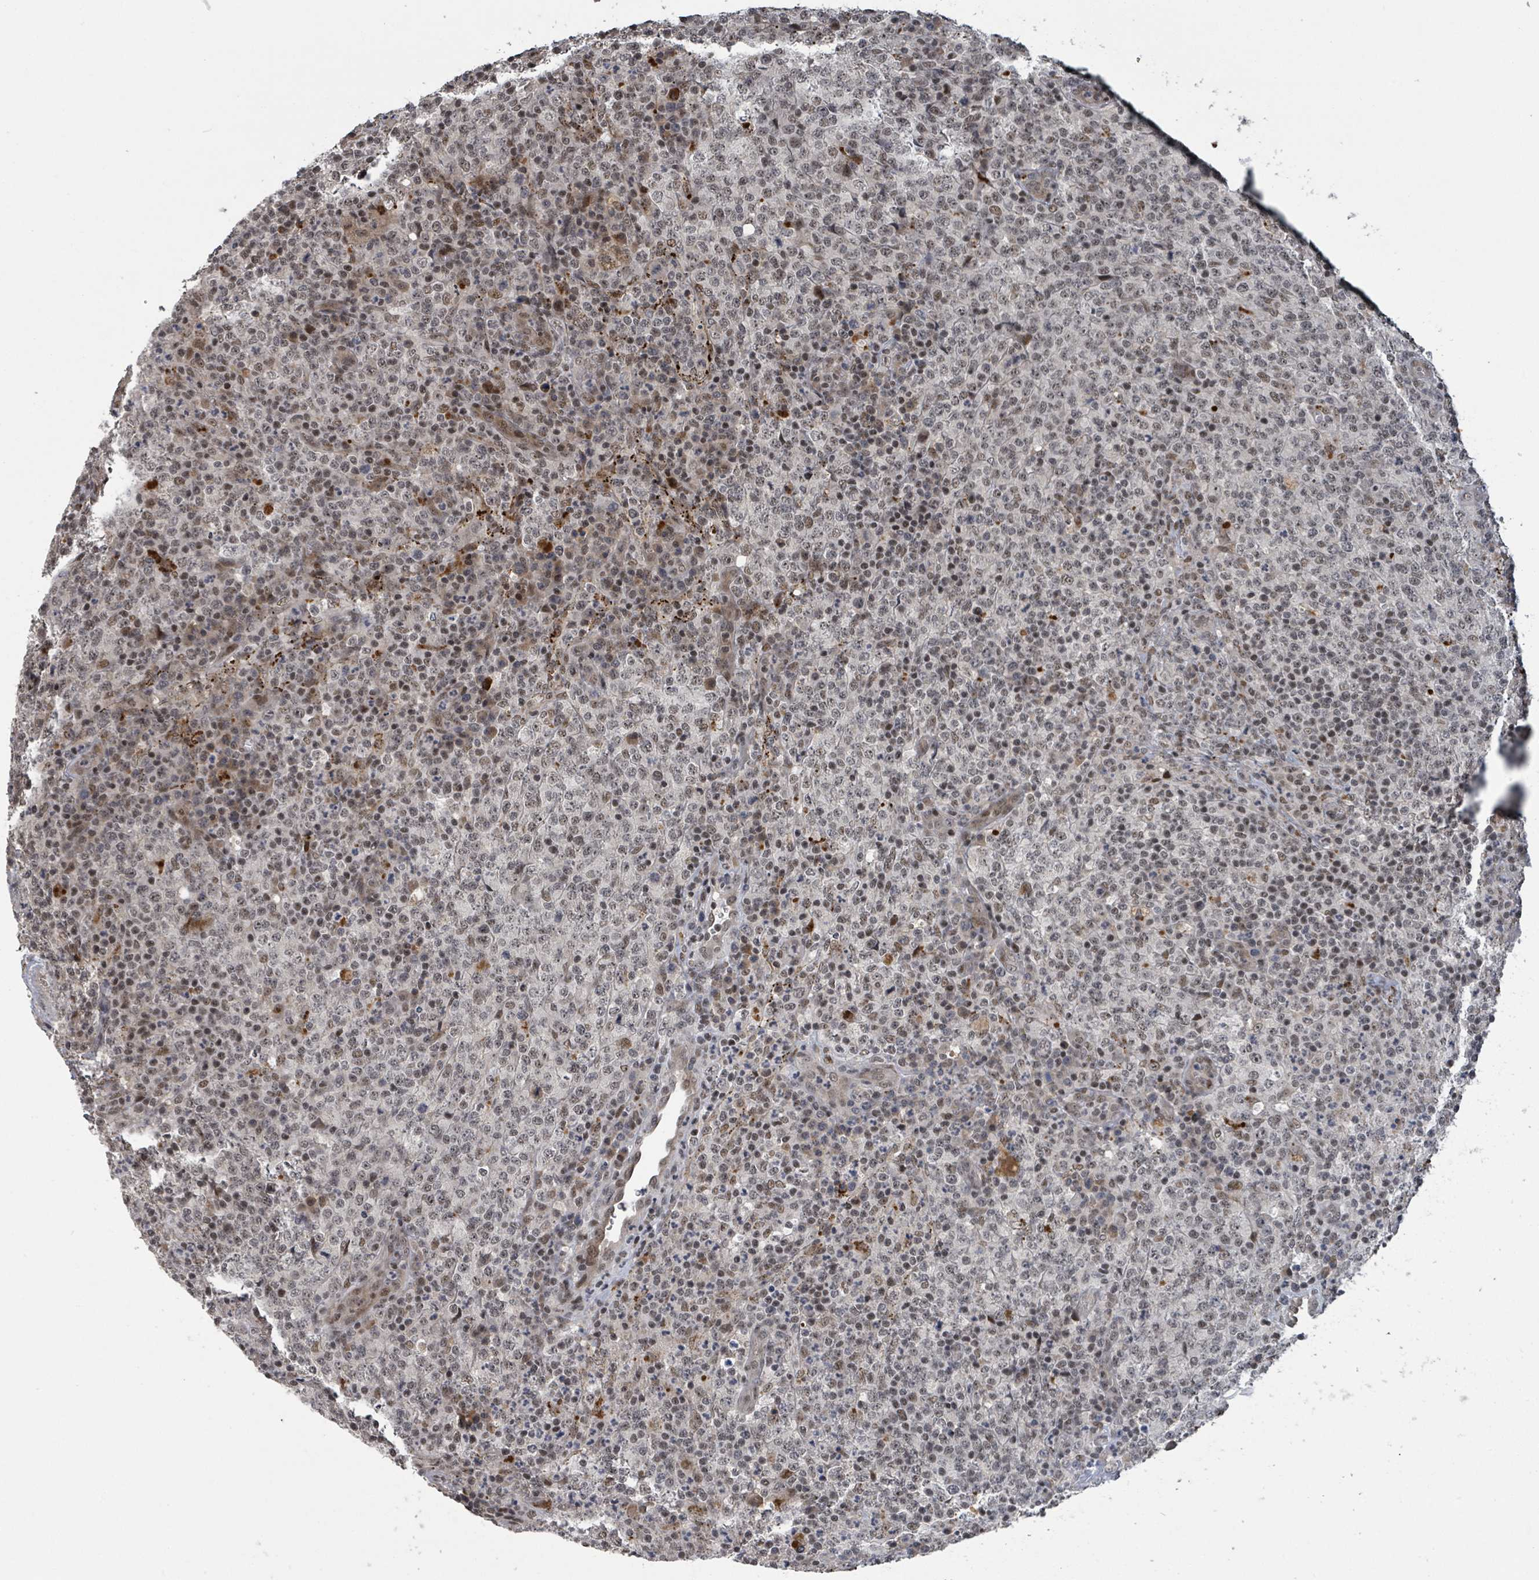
{"staining": {"intensity": "weak", "quantity": ">75%", "location": "nuclear"}, "tissue": "lymphoma", "cell_type": "Tumor cells", "image_type": "cancer", "snomed": [{"axis": "morphology", "description": "Malignant lymphoma, non-Hodgkin's type, High grade"}, {"axis": "topography", "description": "Lymph node"}], "caption": "An immunohistochemistry histopathology image of neoplastic tissue is shown. Protein staining in brown highlights weak nuclear positivity in malignant lymphoma, non-Hodgkin's type (high-grade) within tumor cells.", "gene": "ZBTB14", "patient": {"sex": "male", "age": 54}}